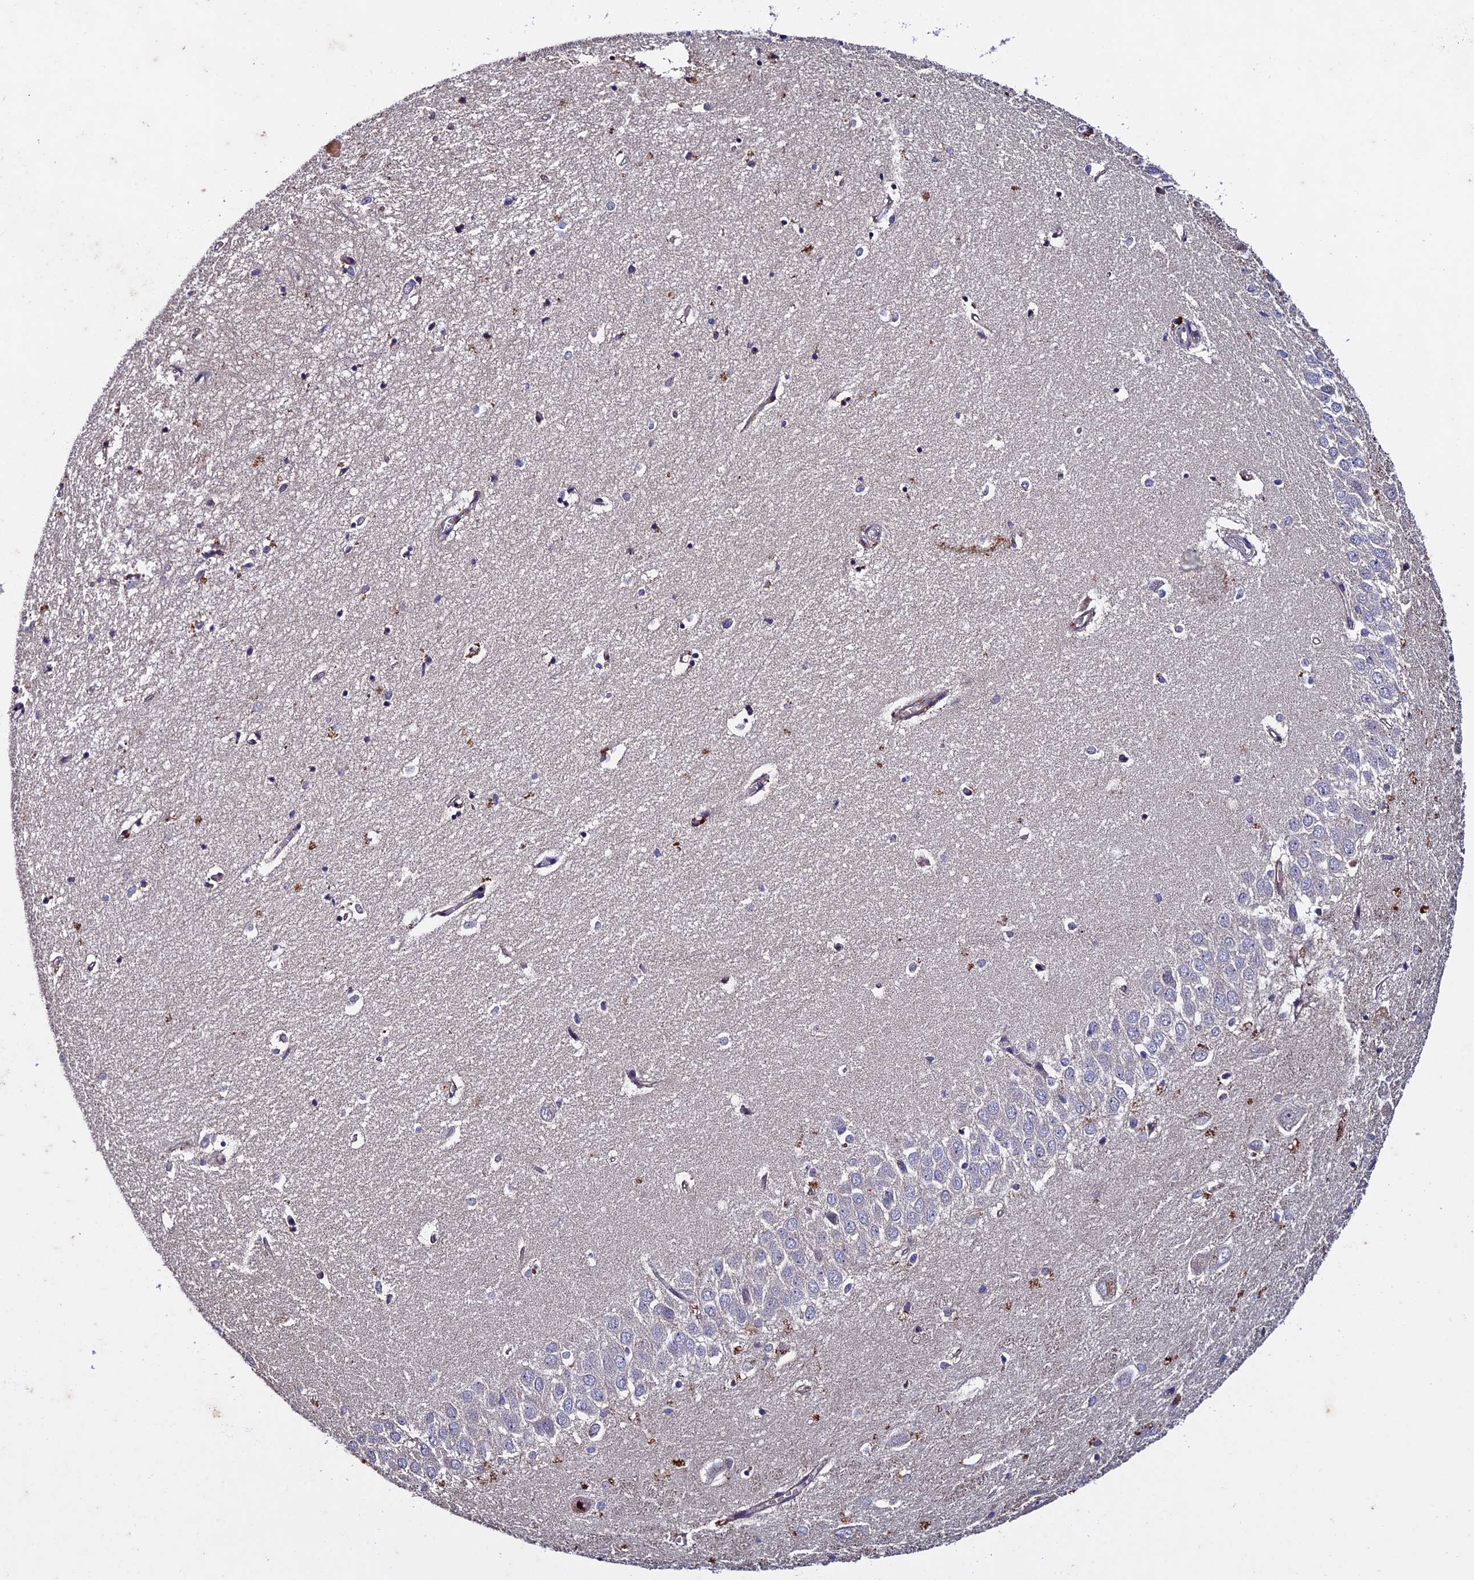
{"staining": {"intensity": "moderate", "quantity": "<25%", "location": "cytoplasmic/membranous"}, "tissue": "hippocampus", "cell_type": "Glial cells", "image_type": "normal", "snomed": [{"axis": "morphology", "description": "Normal tissue, NOS"}, {"axis": "topography", "description": "Hippocampus"}], "caption": "Hippocampus stained with immunohistochemistry reveals moderate cytoplasmic/membranous staining in about <25% of glial cells. The staining was performed using DAB (3,3'-diaminobenzidine) to visualize the protein expression in brown, while the nuclei were stained in blue with hematoxylin (Magnification: 20x).", "gene": "RNF17", "patient": {"sex": "female", "age": 64}}